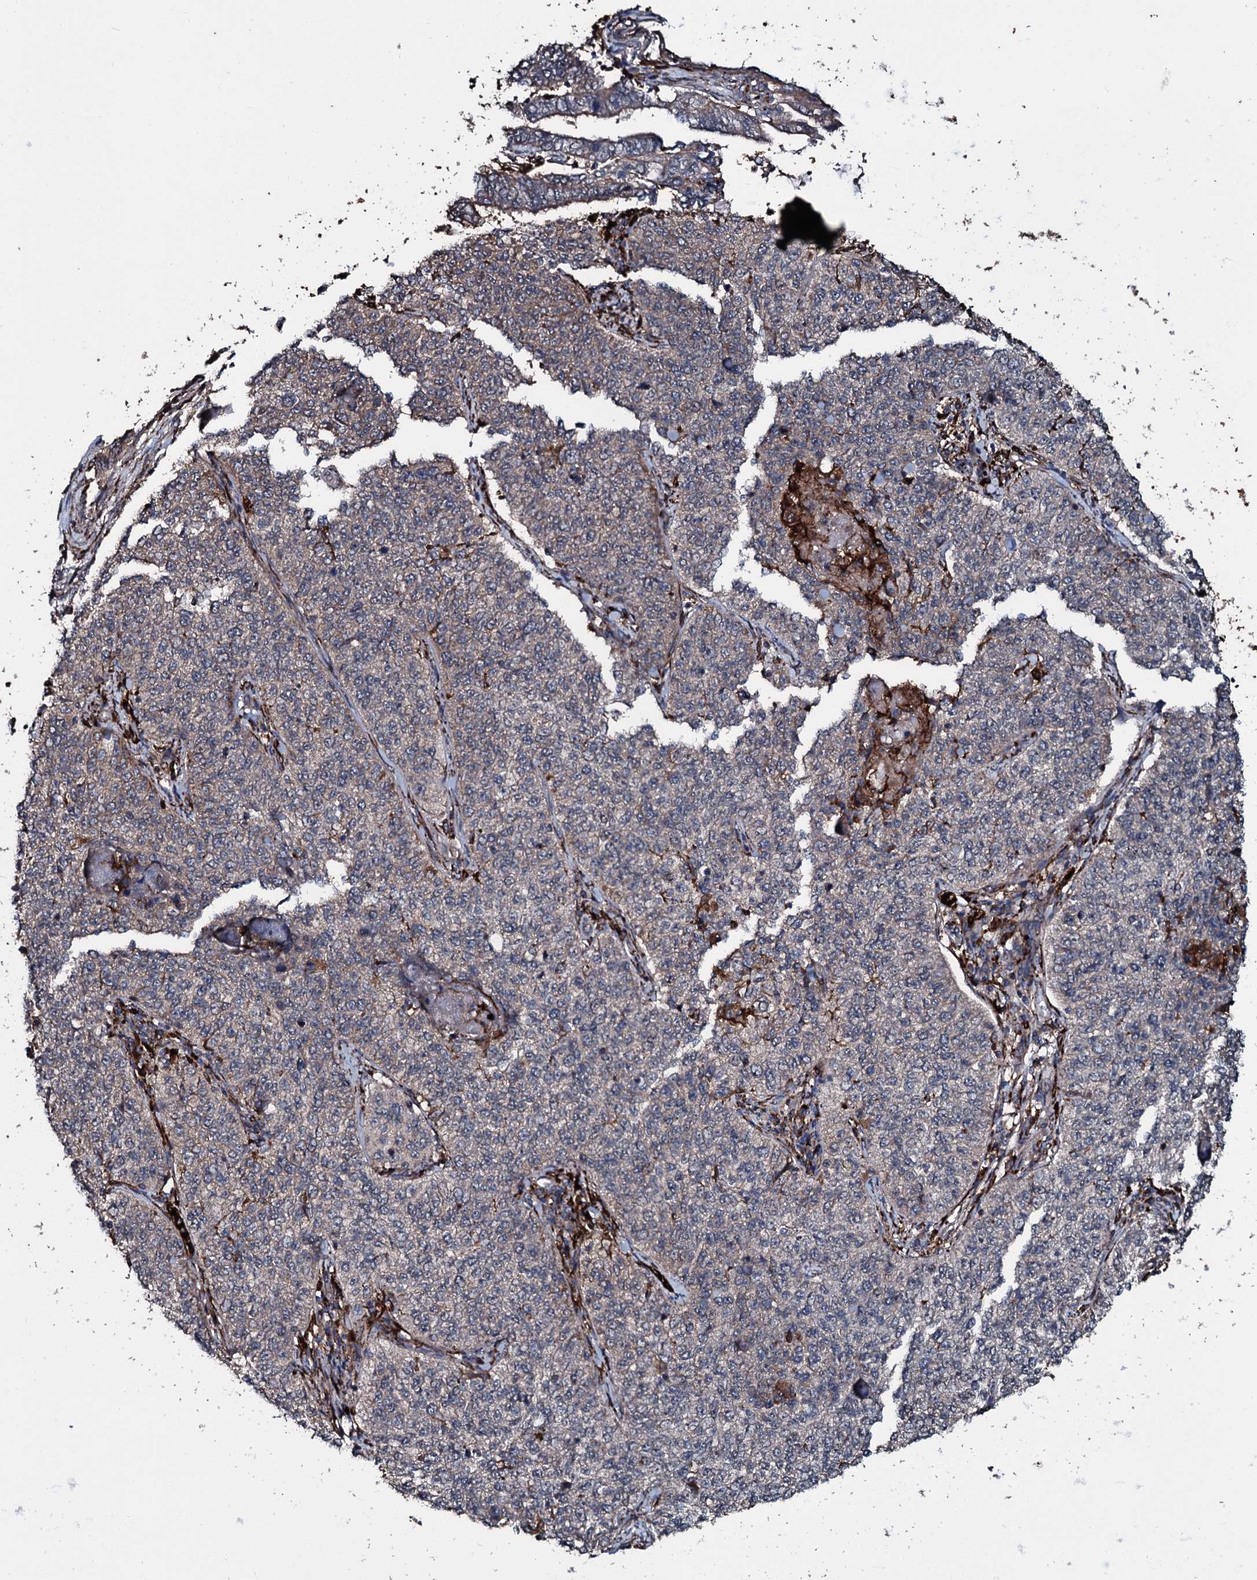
{"staining": {"intensity": "weak", "quantity": "<25%", "location": "cytoplasmic/membranous"}, "tissue": "cervical cancer", "cell_type": "Tumor cells", "image_type": "cancer", "snomed": [{"axis": "morphology", "description": "Squamous cell carcinoma, NOS"}, {"axis": "topography", "description": "Cervix"}], "caption": "Tumor cells are negative for protein expression in human squamous cell carcinoma (cervical). (DAB (3,3'-diaminobenzidine) IHC, high magnification).", "gene": "TPGS2", "patient": {"sex": "female", "age": 35}}